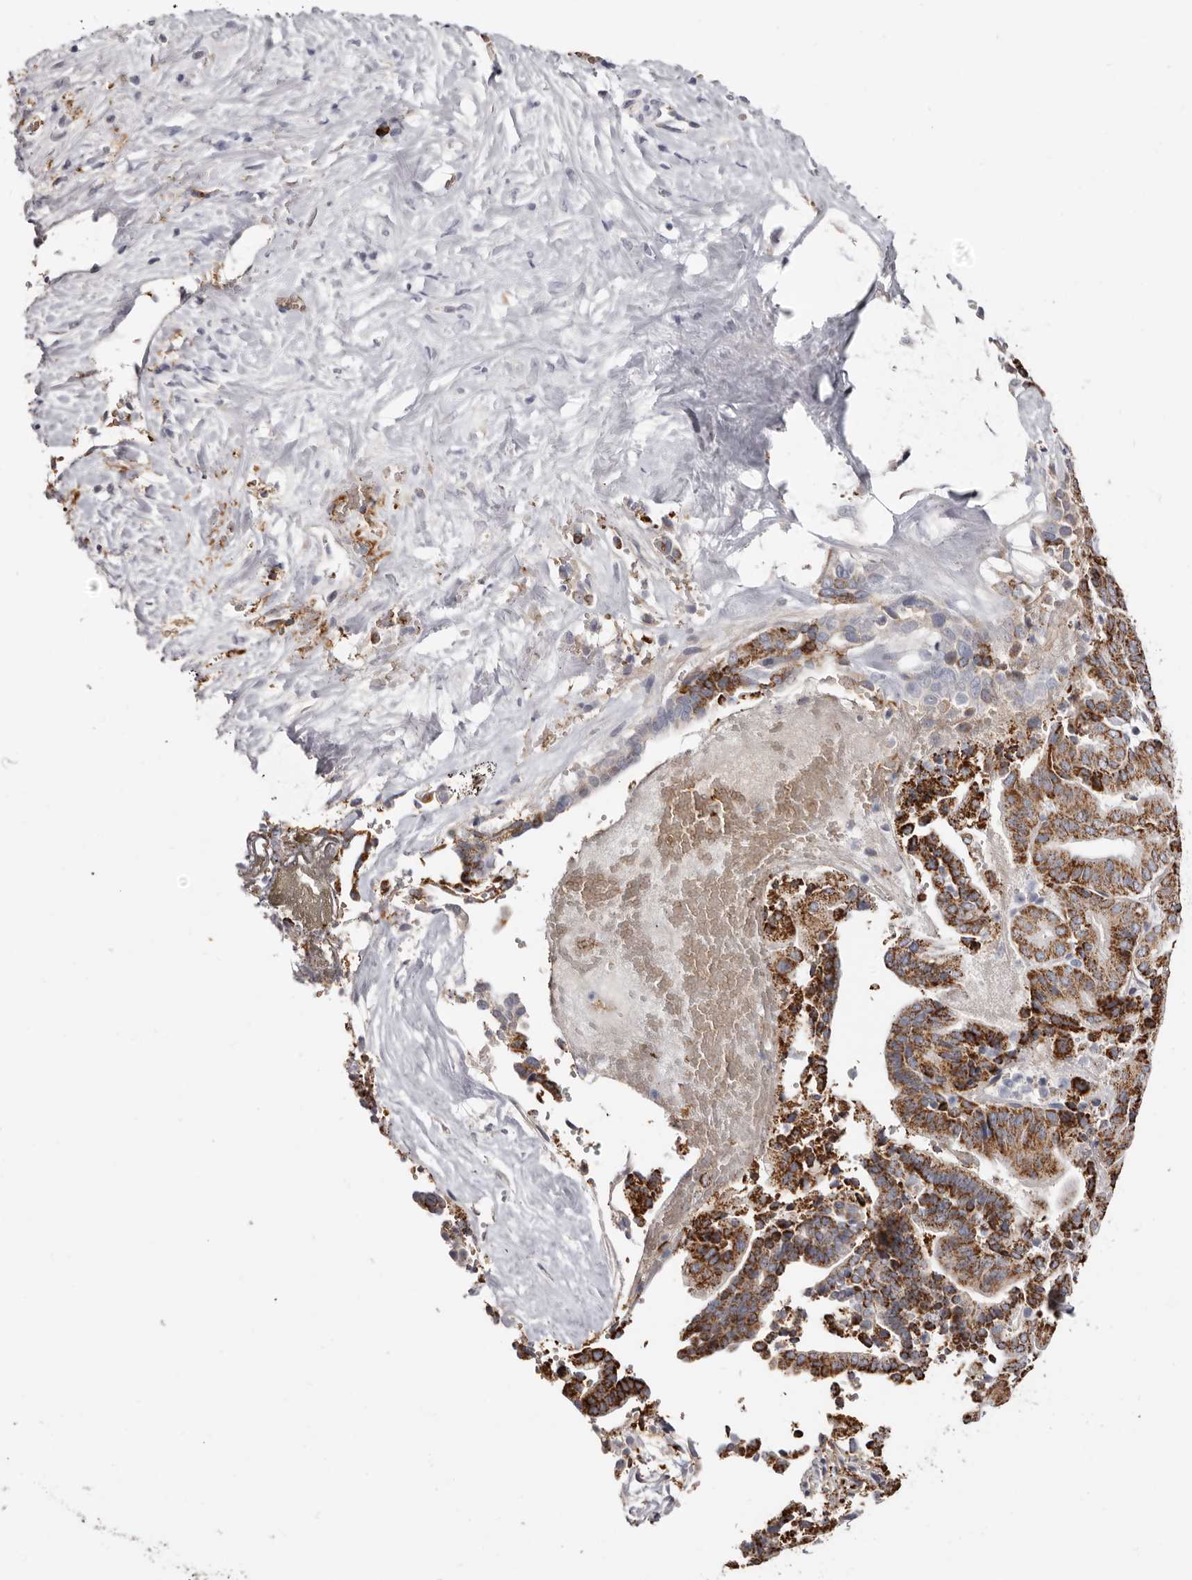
{"staining": {"intensity": "moderate", "quantity": ">75%", "location": "cytoplasmic/membranous"}, "tissue": "liver cancer", "cell_type": "Tumor cells", "image_type": "cancer", "snomed": [{"axis": "morphology", "description": "Cholangiocarcinoma"}, {"axis": "topography", "description": "Liver"}], "caption": "Protein expression analysis of human liver cholangiocarcinoma reveals moderate cytoplasmic/membranous positivity in about >75% of tumor cells. (DAB IHC, brown staining for protein, blue staining for nuclei).", "gene": "SPTA1", "patient": {"sex": "female", "age": 75}}